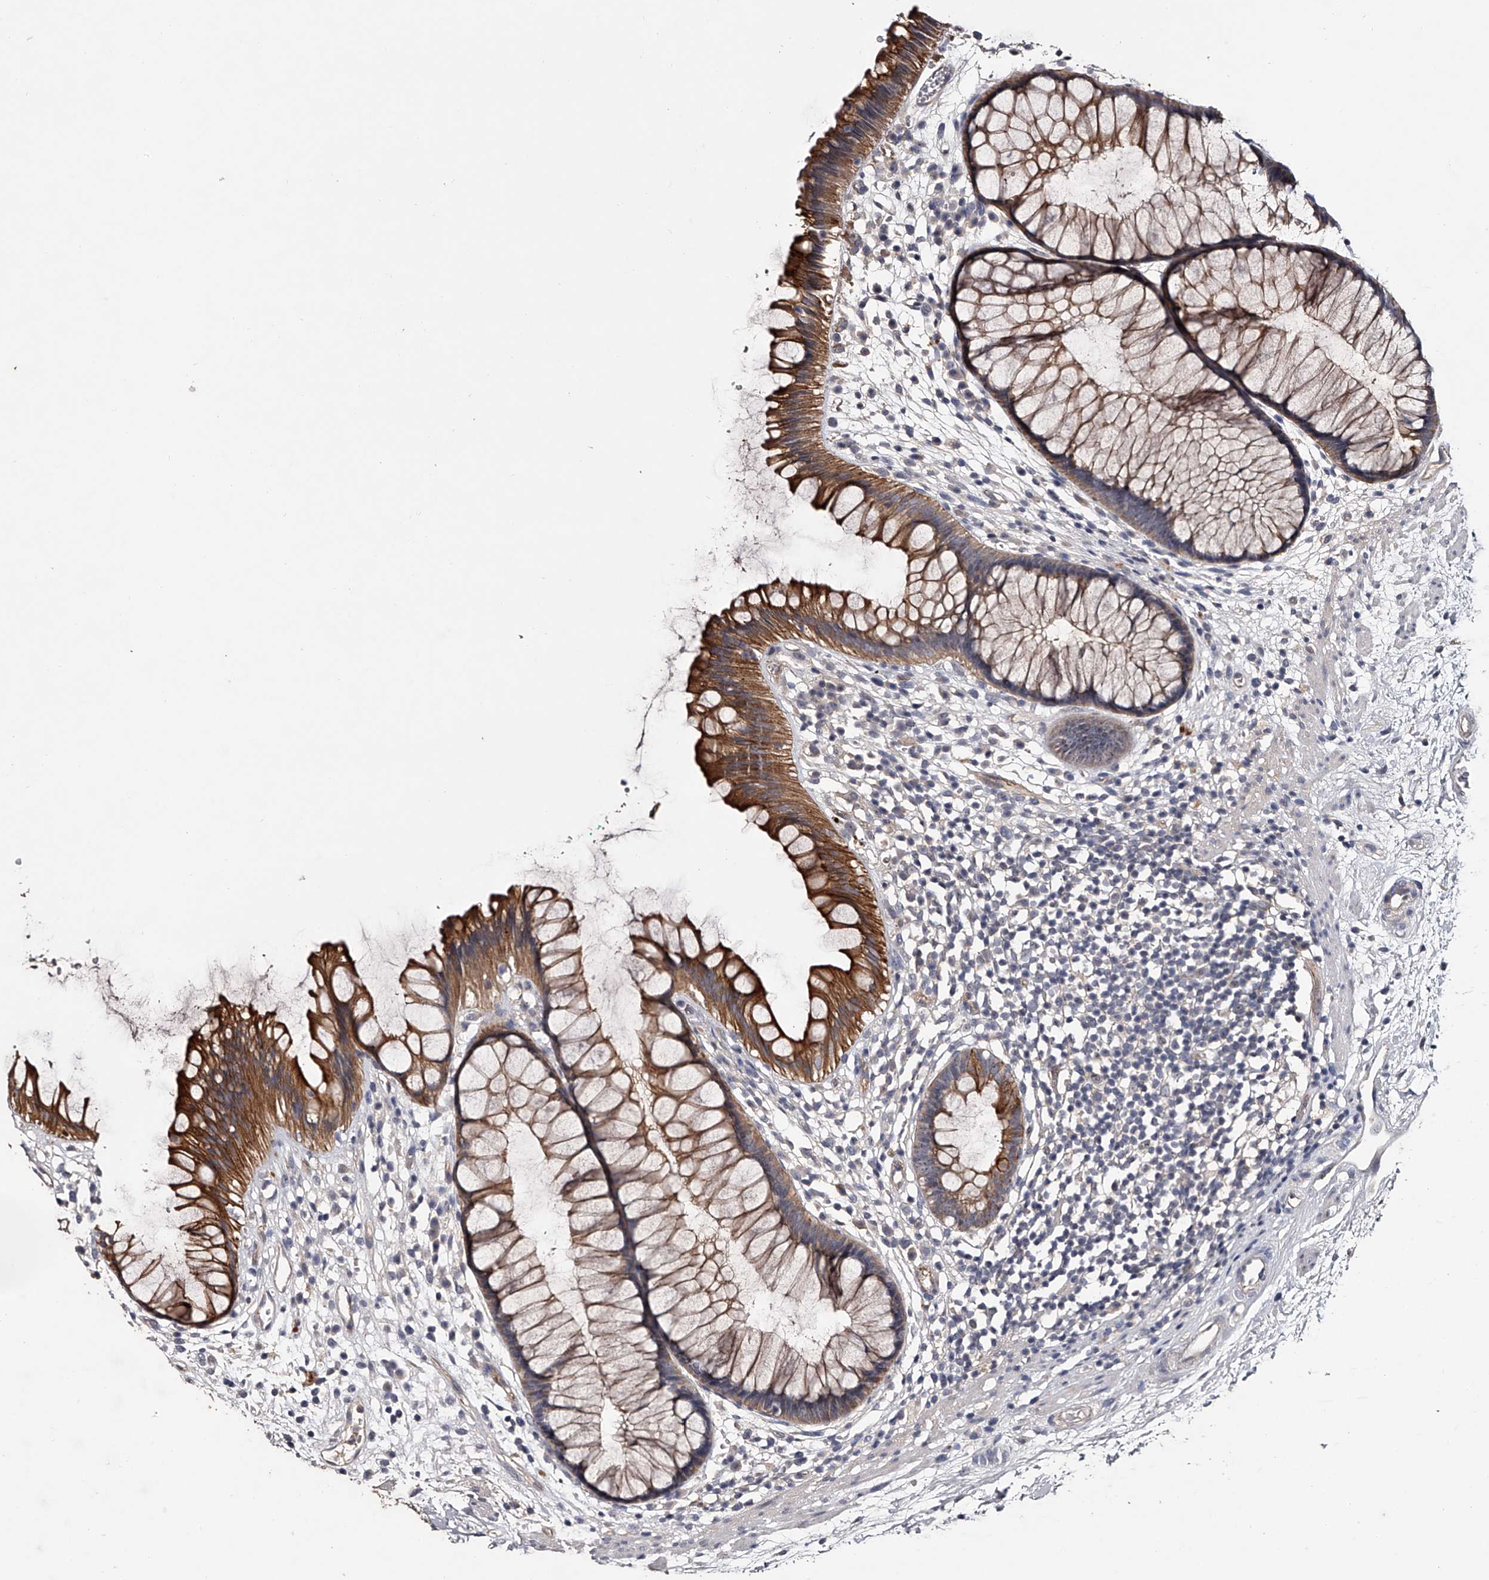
{"staining": {"intensity": "strong", "quantity": ">75%", "location": "cytoplasmic/membranous"}, "tissue": "rectum", "cell_type": "Glandular cells", "image_type": "normal", "snomed": [{"axis": "morphology", "description": "Normal tissue, NOS"}, {"axis": "topography", "description": "Rectum"}], "caption": "Immunohistochemistry (IHC) image of unremarkable rectum stained for a protein (brown), which exhibits high levels of strong cytoplasmic/membranous positivity in about >75% of glandular cells.", "gene": "MDN1", "patient": {"sex": "male", "age": 51}}